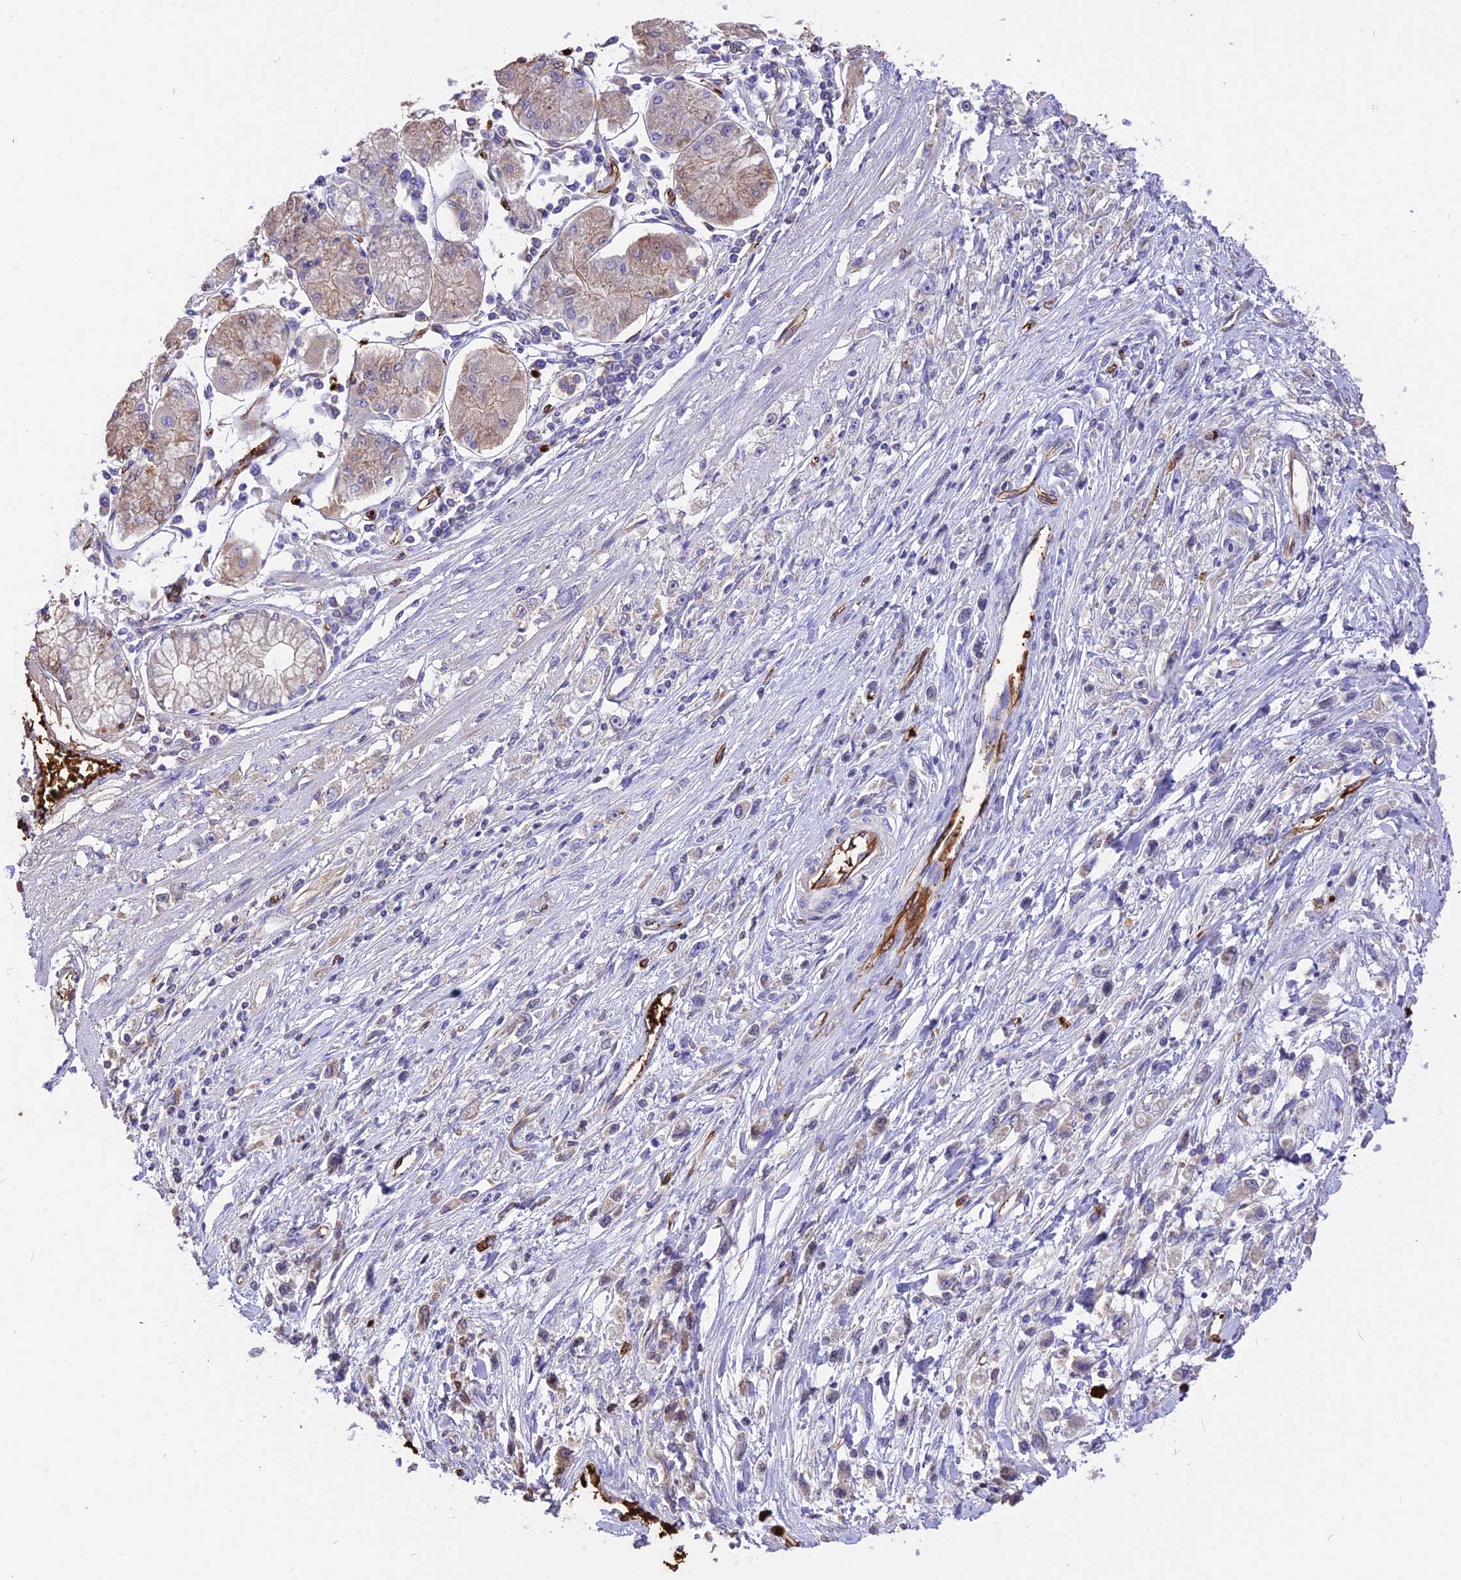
{"staining": {"intensity": "negative", "quantity": "none", "location": "none"}, "tissue": "stomach cancer", "cell_type": "Tumor cells", "image_type": "cancer", "snomed": [{"axis": "morphology", "description": "Adenocarcinoma, NOS"}, {"axis": "topography", "description": "Stomach"}], "caption": "Tumor cells are negative for protein expression in human stomach cancer.", "gene": "TTC4", "patient": {"sex": "female", "age": 59}}